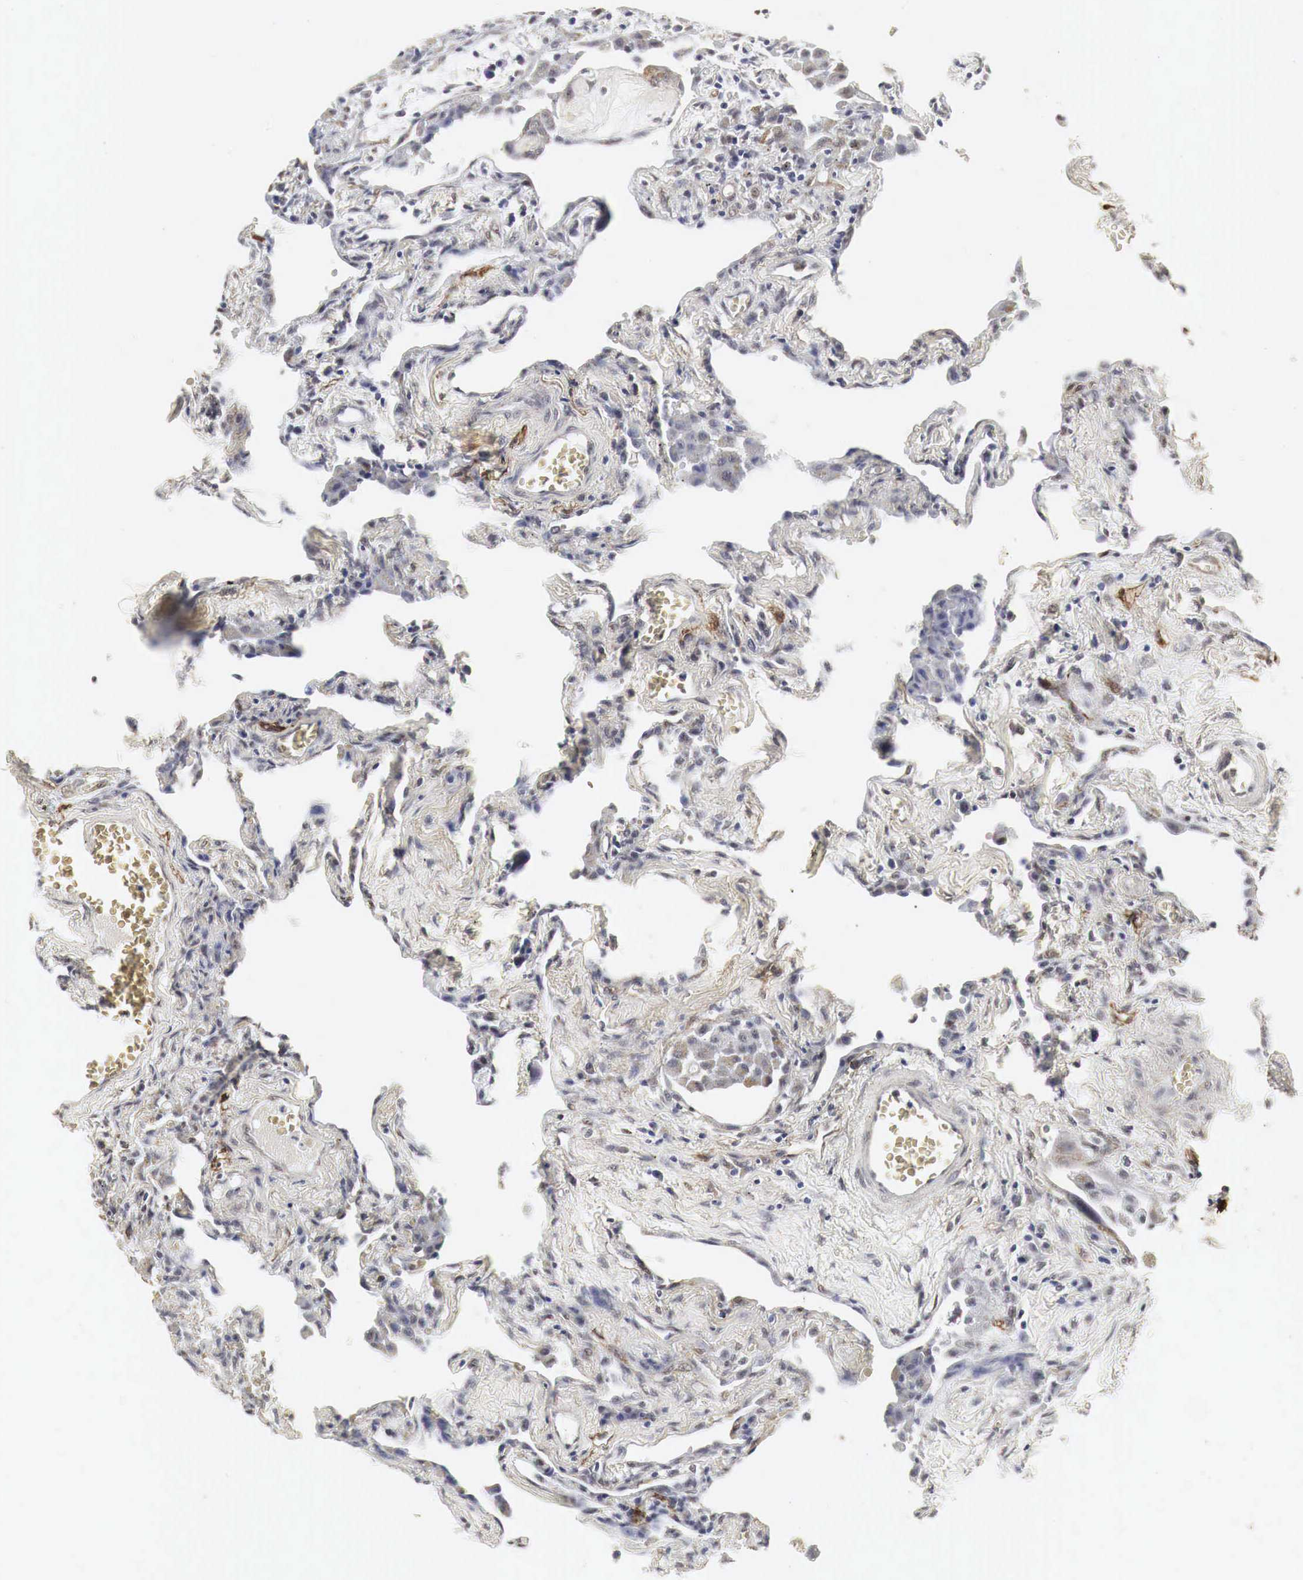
{"staining": {"intensity": "moderate", "quantity": "25%-75%", "location": "cytoplasmic/membranous,nuclear"}, "tissue": "lung", "cell_type": "Alveolar cells", "image_type": "normal", "snomed": [{"axis": "morphology", "description": "Normal tissue, NOS"}, {"axis": "topography", "description": "Lung"}], "caption": "IHC micrograph of normal human lung stained for a protein (brown), which displays medium levels of moderate cytoplasmic/membranous,nuclear positivity in about 25%-75% of alveolar cells.", "gene": "SPIN1", "patient": {"sex": "male", "age": 73}}